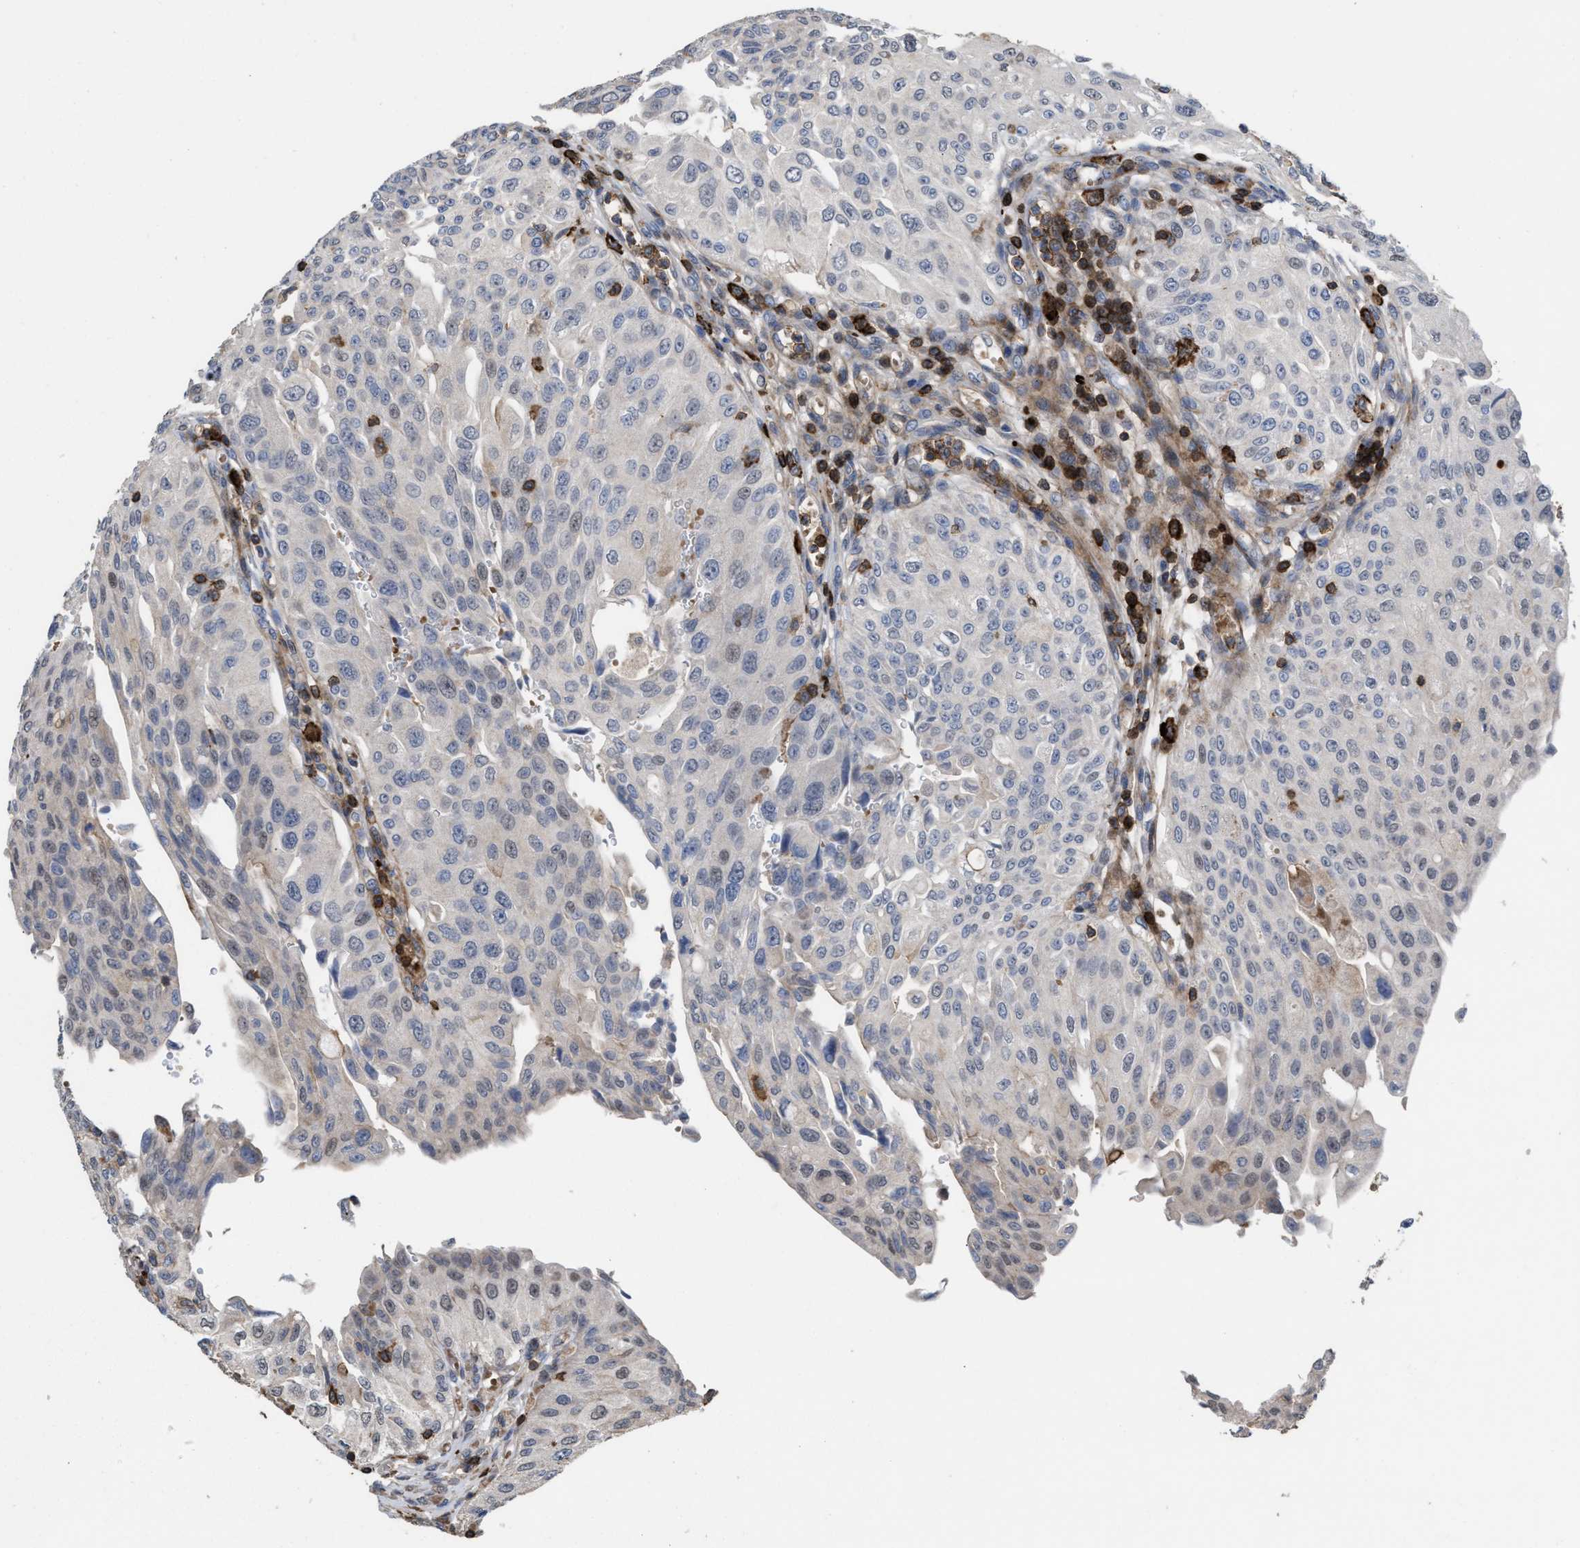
{"staining": {"intensity": "negative", "quantity": "none", "location": "none"}, "tissue": "urothelial cancer", "cell_type": "Tumor cells", "image_type": "cancer", "snomed": [{"axis": "morphology", "description": "Urothelial carcinoma, High grade"}, {"axis": "topography", "description": "Urinary bladder"}], "caption": "Micrograph shows no protein staining in tumor cells of urothelial cancer tissue.", "gene": "PTPRE", "patient": {"sex": "male", "age": 46}}